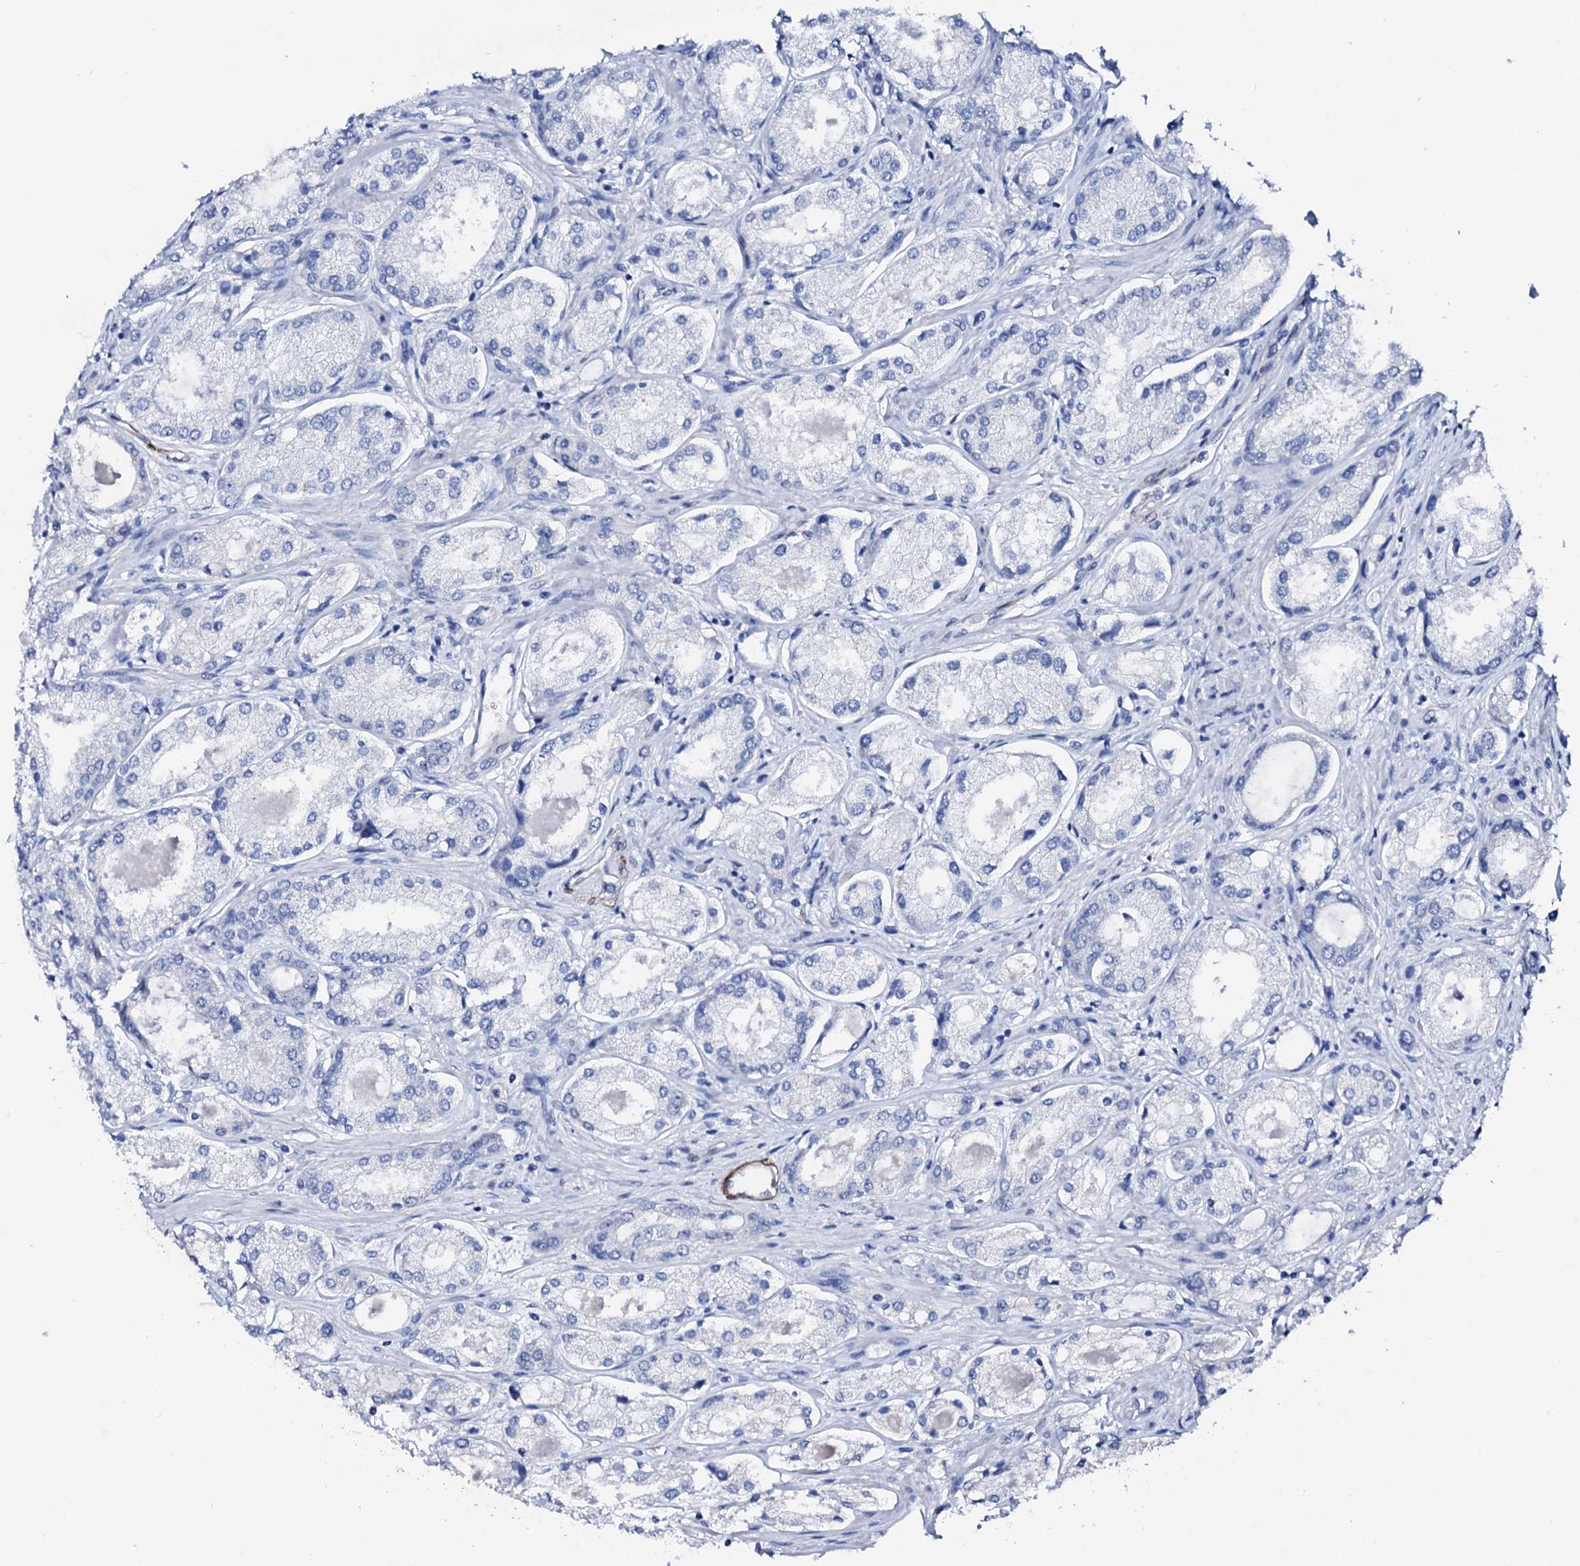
{"staining": {"intensity": "negative", "quantity": "none", "location": "none"}, "tissue": "prostate cancer", "cell_type": "Tumor cells", "image_type": "cancer", "snomed": [{"axis": "morphology", "description": "Adenocarcinoma, Low grade"}, {"axis": "topography", "description": "Prostate"}], "caption": "Prostate cancer (low-grade adenocarcinoma) was stained to show a protein in brown. There is no significant positivity in tumor cells. Nuclei are stained in blue.", "gene": "NRIP2", "patient": {"sex": "male", "age": 68}}